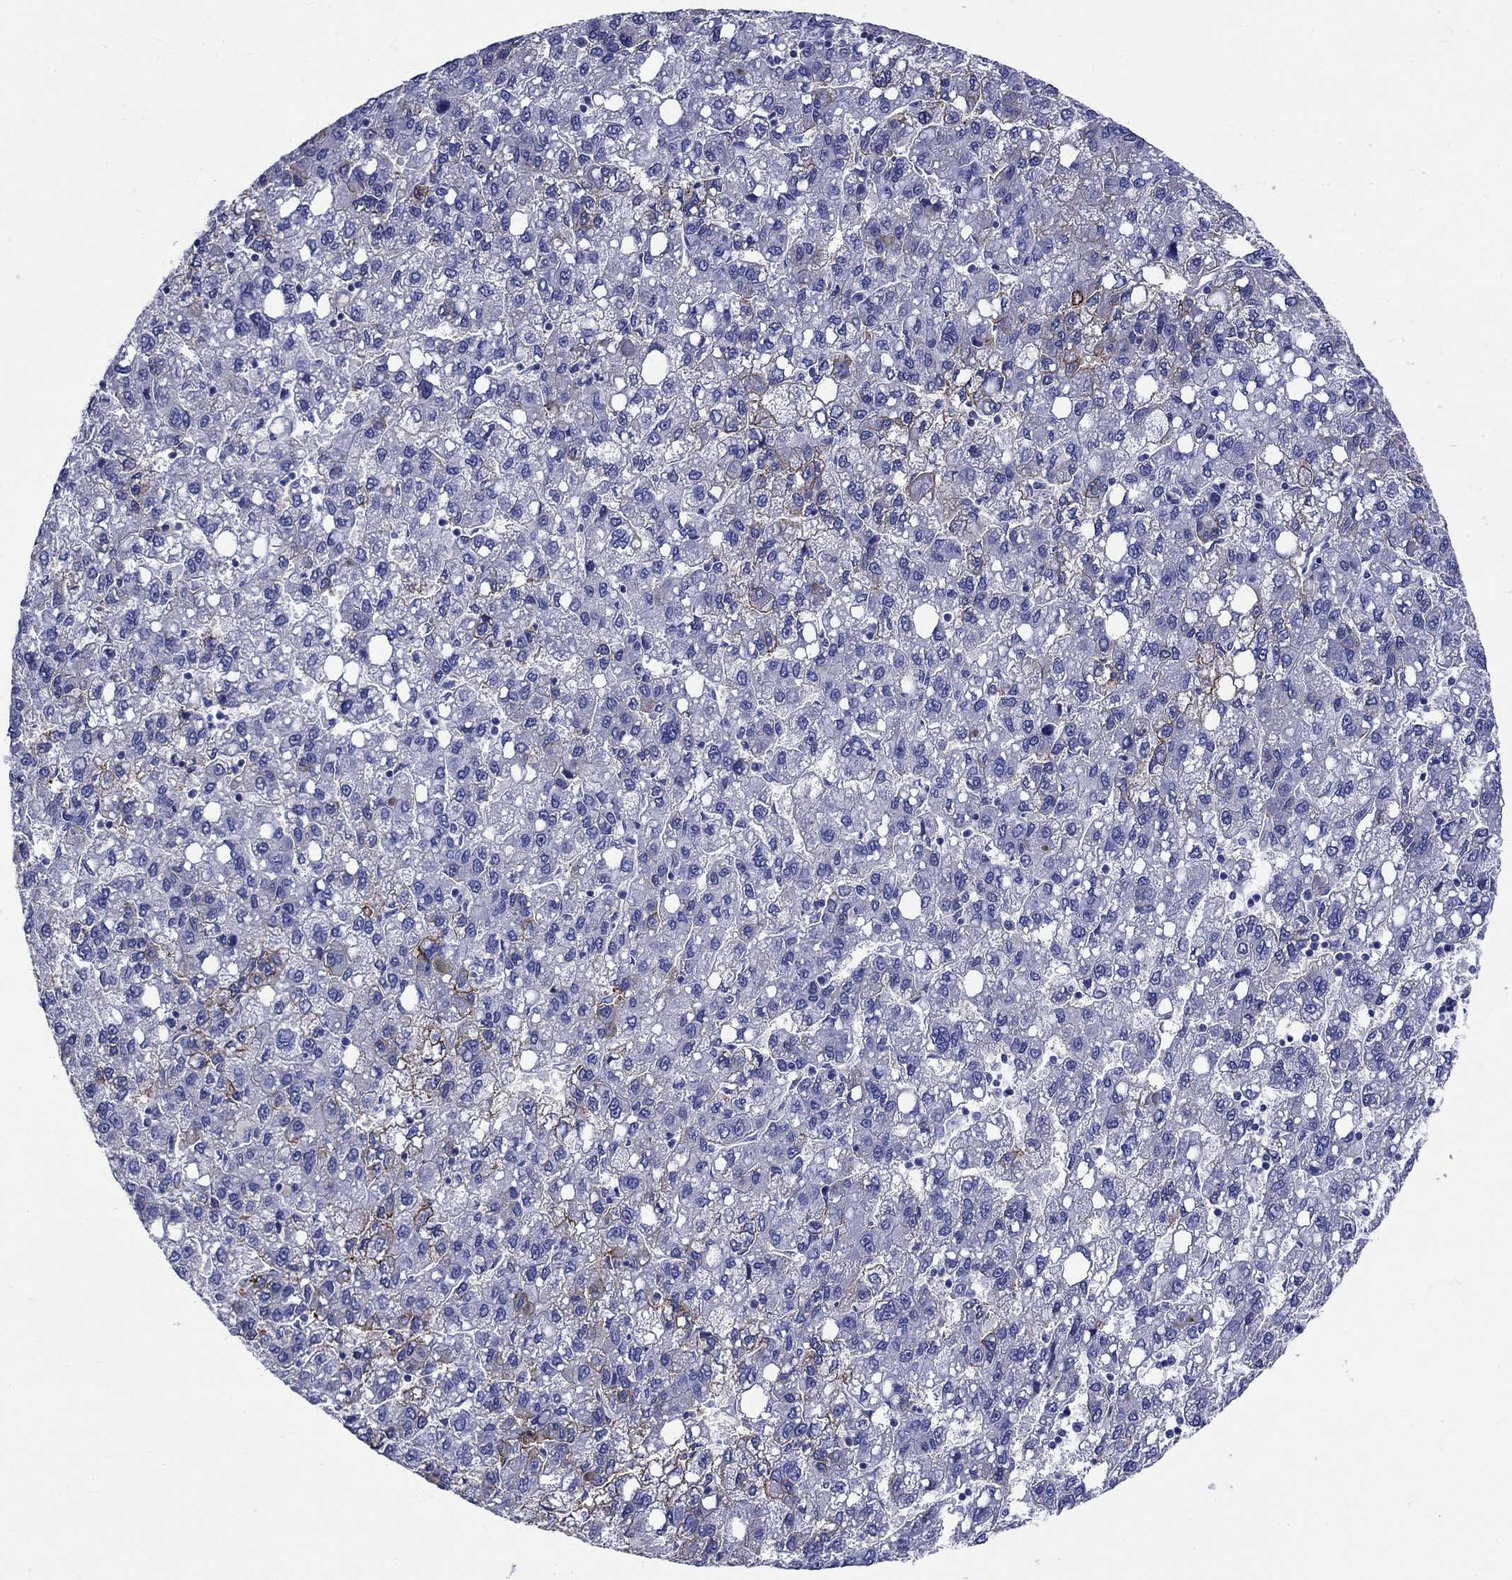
{"staining": {"intensity": "negative", "quantity": "none", "location": "none"}, "tissue": "liver cancer", "cell_type": "Tumor cells", "image_type": "cancer", "snomed": [{"axis": "morphology", "description": "Carcinoma, Hepatocellular, NOS"}, {"axis": "topography", "description": "Liver"}], "caption": "IHC image of liver cancer stained for a protein (brown), which demonstrates no positivity in tumor cells.", "gene": "SLC1A2", "patient": {"sex": "female", "age": 82}}